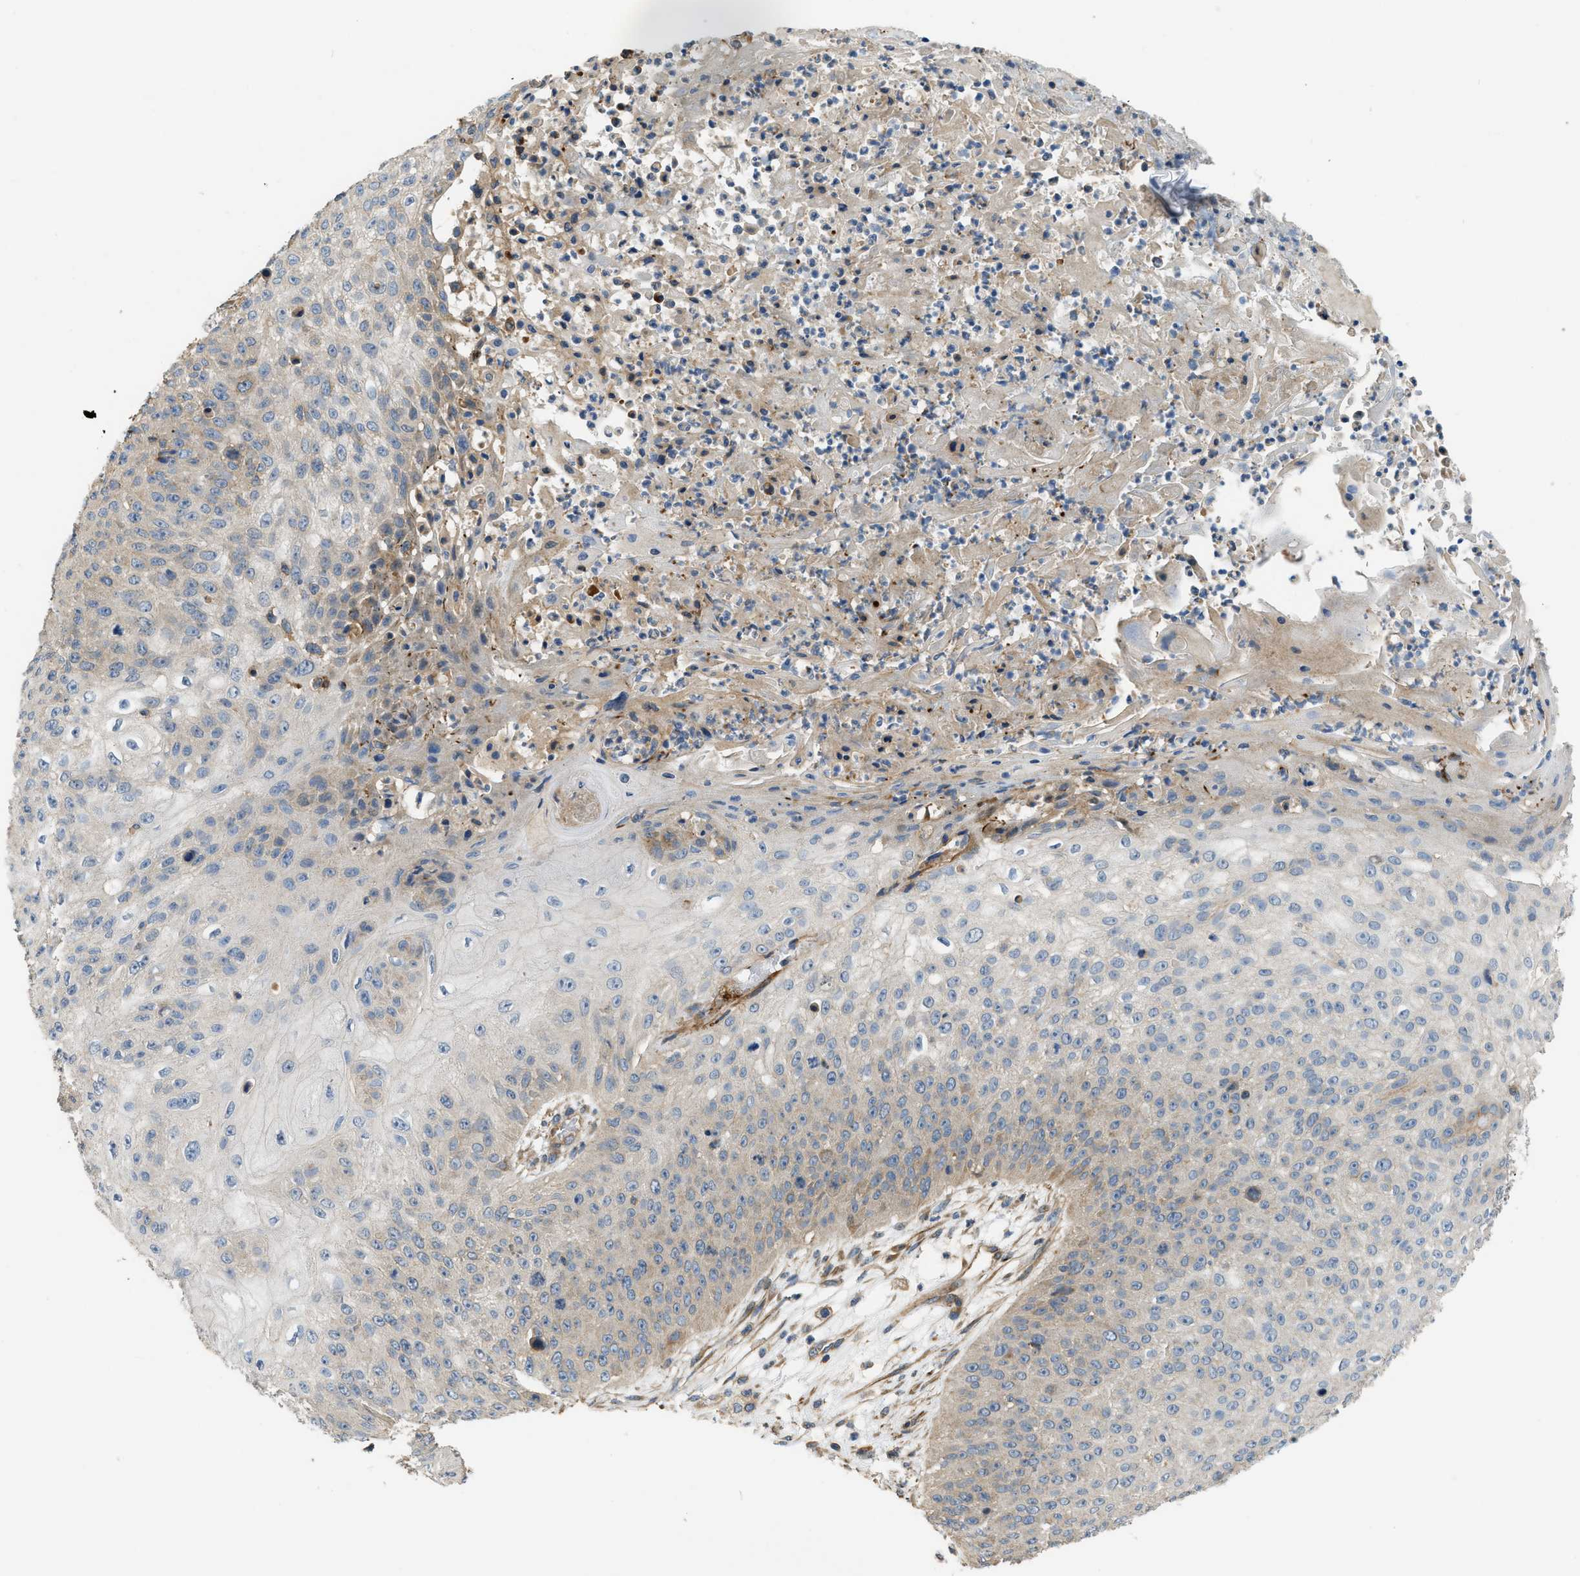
{"staining": {"intensity": "moderate", "quantity": "<25%", "location": "cytoplasmic/membranous"}, "tissue": "skin cancer", "cell_type": "Tumor cells", "image_type": "cancer", "snomed": [{"axis": "morphology", "description": "Squamous cell carcinoma, NOS"}, {"axis": "topography", "description": "Skin"}], "caption": "An image of skin cancer (squamous cell carcinoma) stained for a protein displays moderate cytoplasmic/membranous brown staining in tumor cells. The staining is performed using DAB brown chromogen to label protein expression. The nuclei are counter-stained blue using hematoxylin.", "gene": "BTN3A2", "patient": {"sex": "female", "age": 80}}